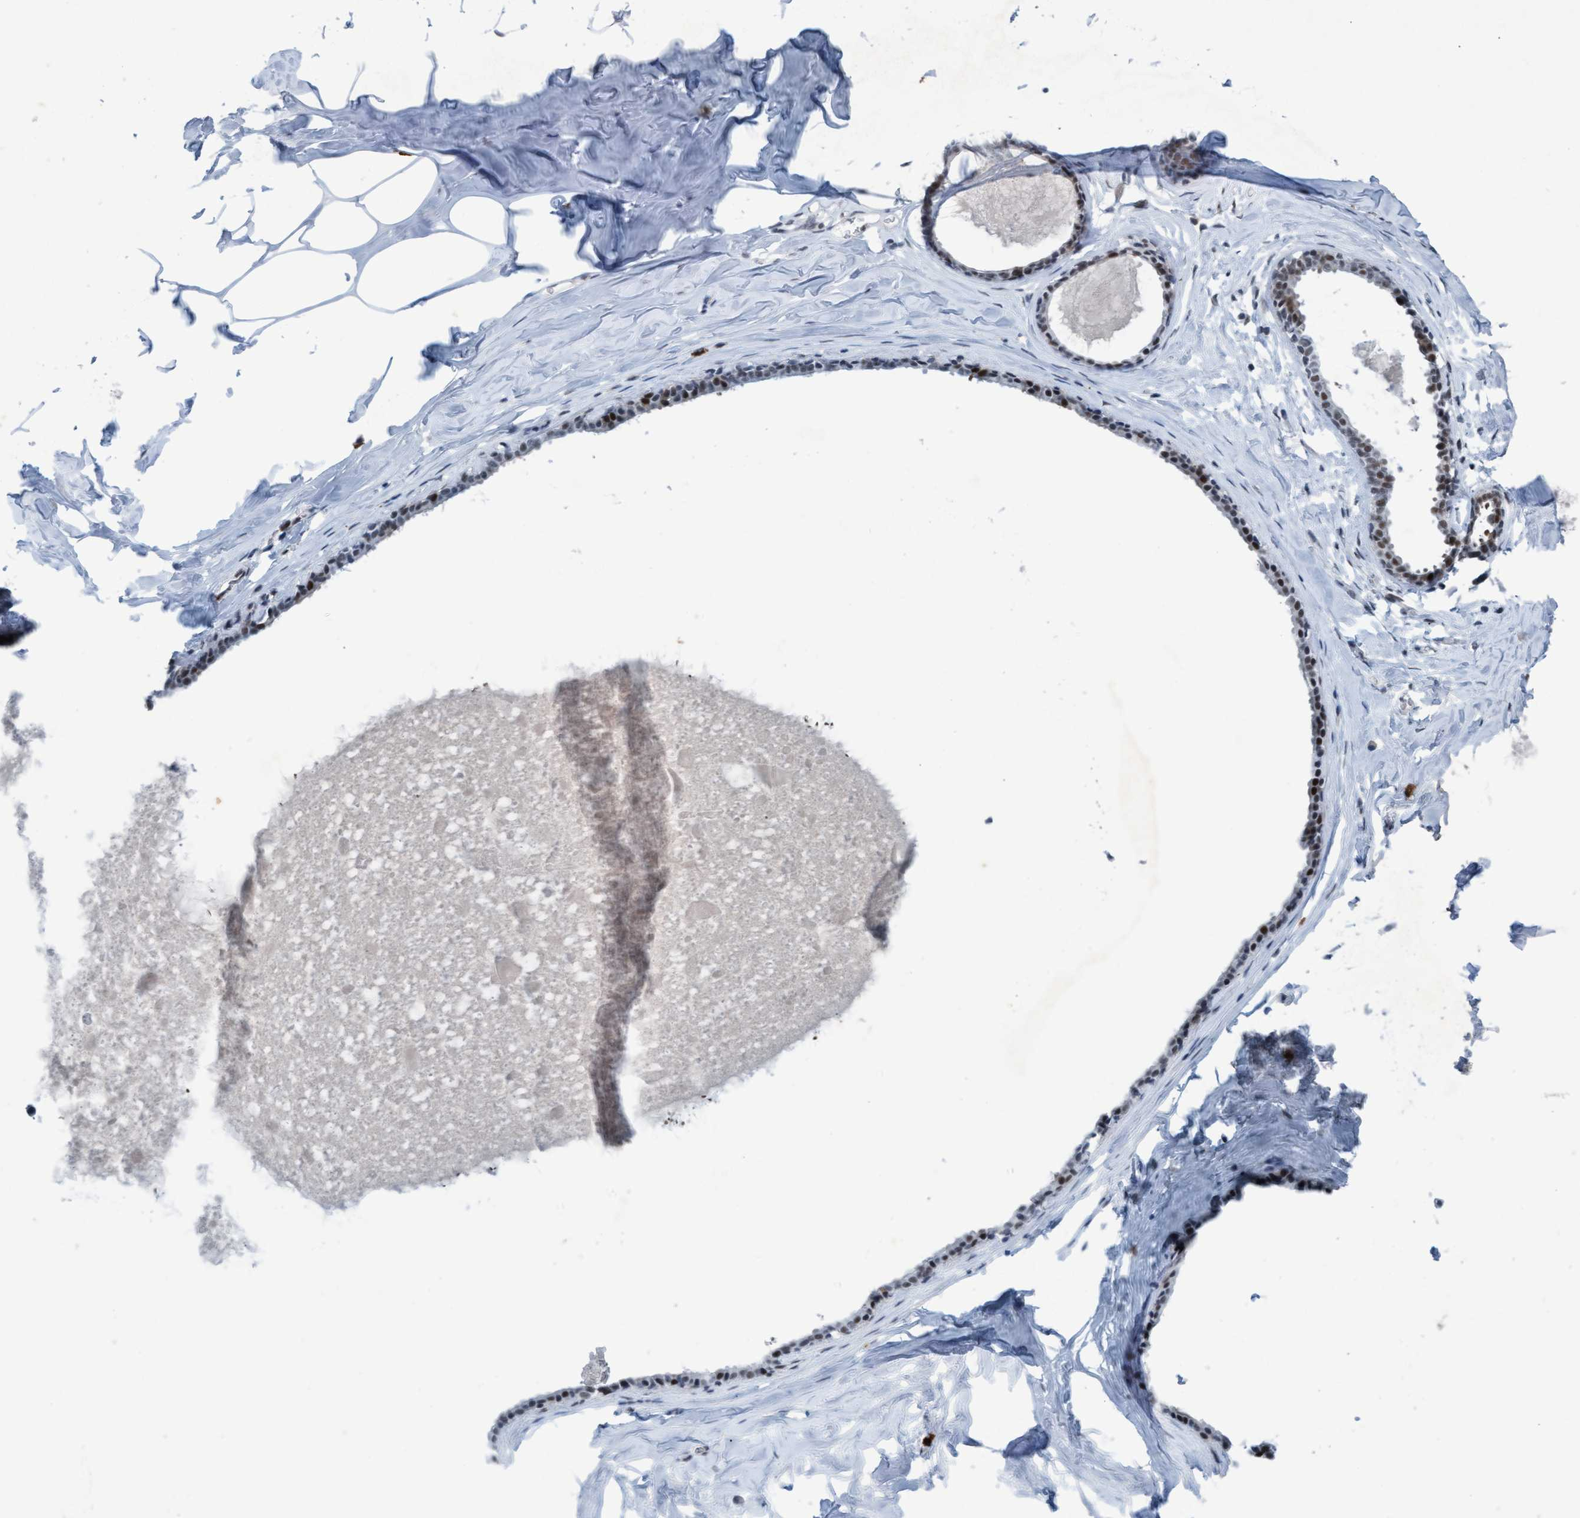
{"staining": {"intensity": "negative", "quantity": "none", "location": "none"}, "tissue": "adipose tissue", "cell_type": "Adipocytes", "image_type": "normal", "snomed": [{"axis": "morphology", "description": "Normal tissue, NOS"}, {"axis": "morphology", "description": "Fibrosis, NOS"}, {"axis": "topography", "description": "Breast"}, {"axis": "topography", "description": "Adipose tissue"}], "caption": "Immunohistochemical staining of unremarkable adipose tissue displays no significant positivity in adipocytes.", "gene": "CWC27", "patient": {"sex": "female", "age": 39}}